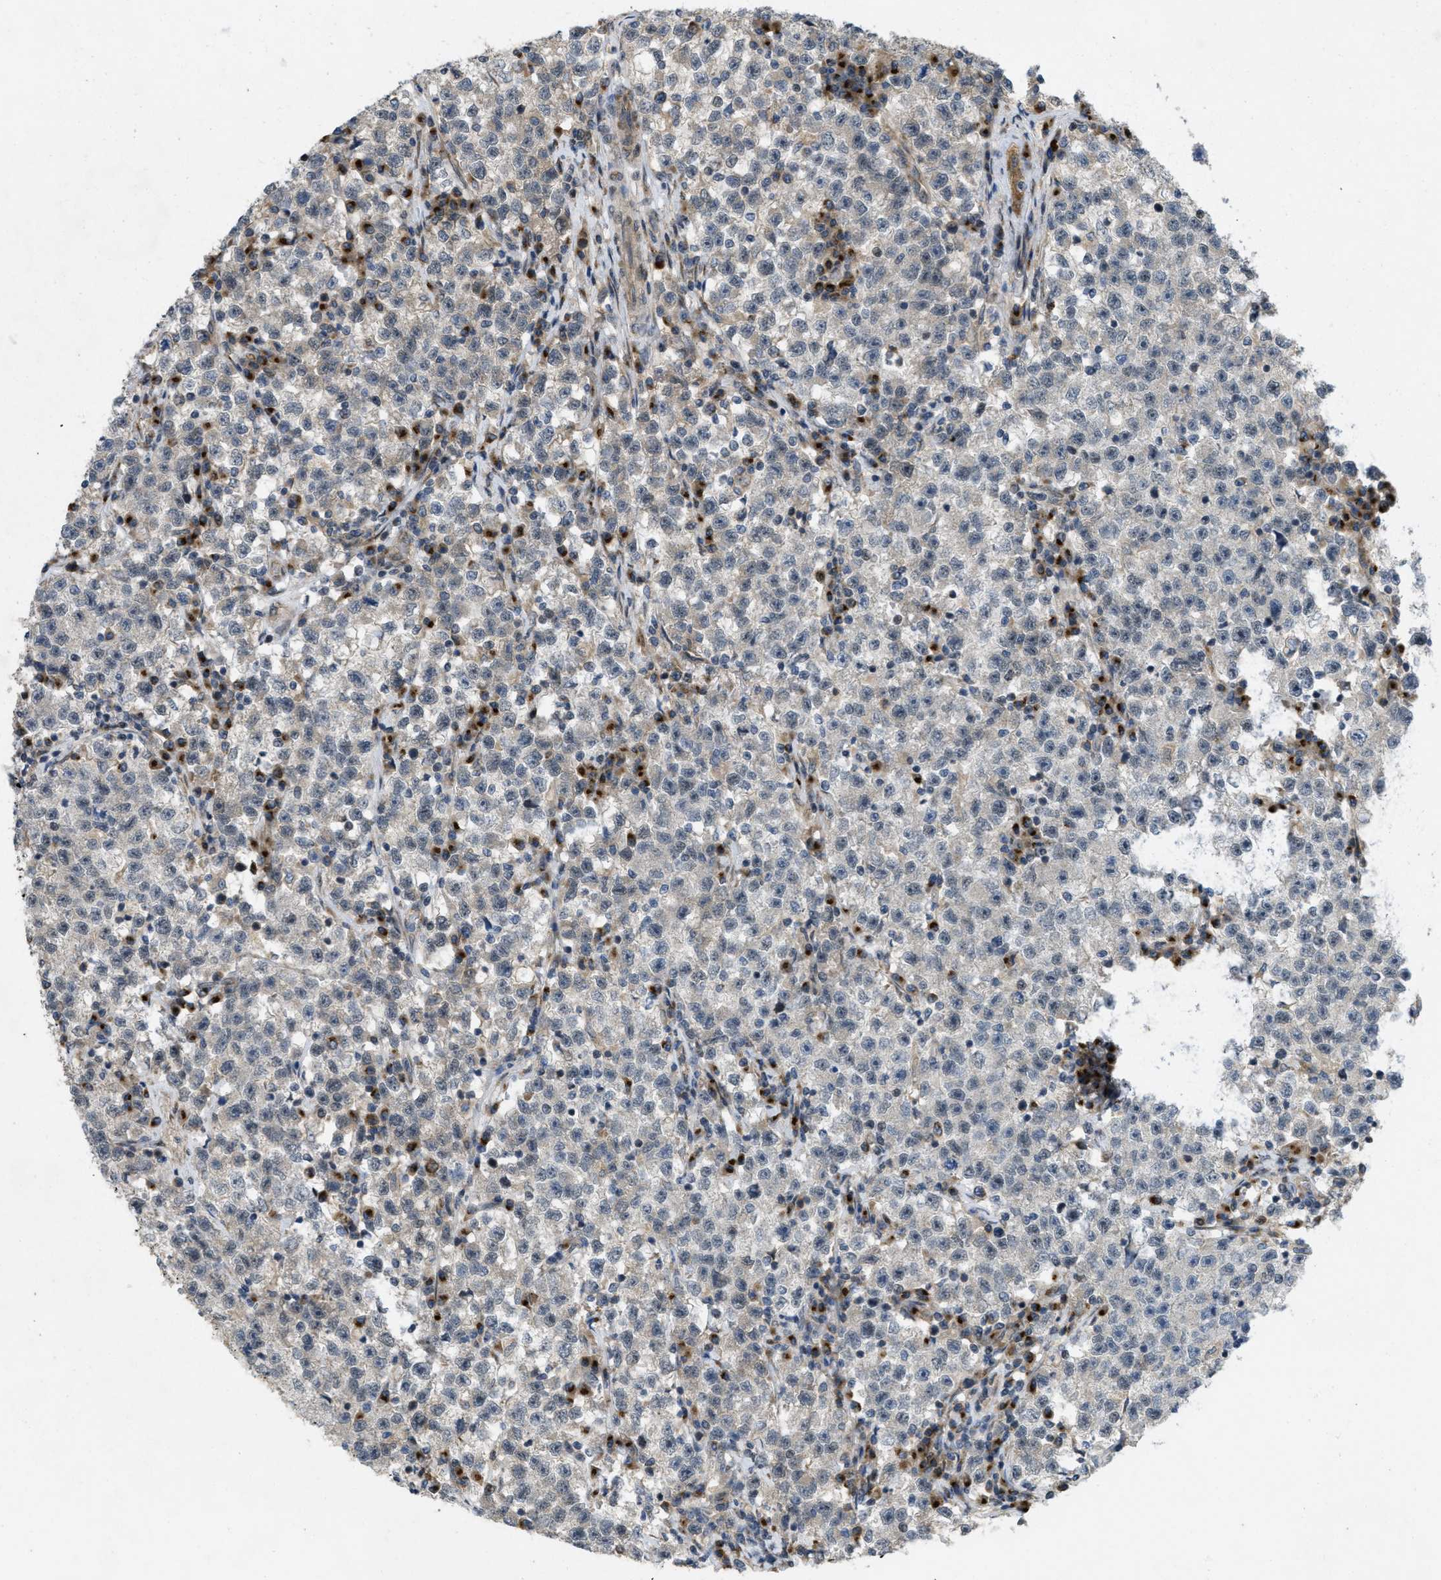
{"staining": {"intensity": "negative", "quantity": "none", "location": "none"}, "tissue": "testis cancer", "cell_type": "Tumor cells", "image_type": "cancer", "snomed": [{"axis": "morphology", "description": "Seminoma, NOS"}, {"axis": "topography", "description": "Testis"}], "caption": "Tumor cells show no significant positivity in testis cancer (seminoma).", "gene": "IFNLR1", "patient": {"sex": "male", "age": 22}}